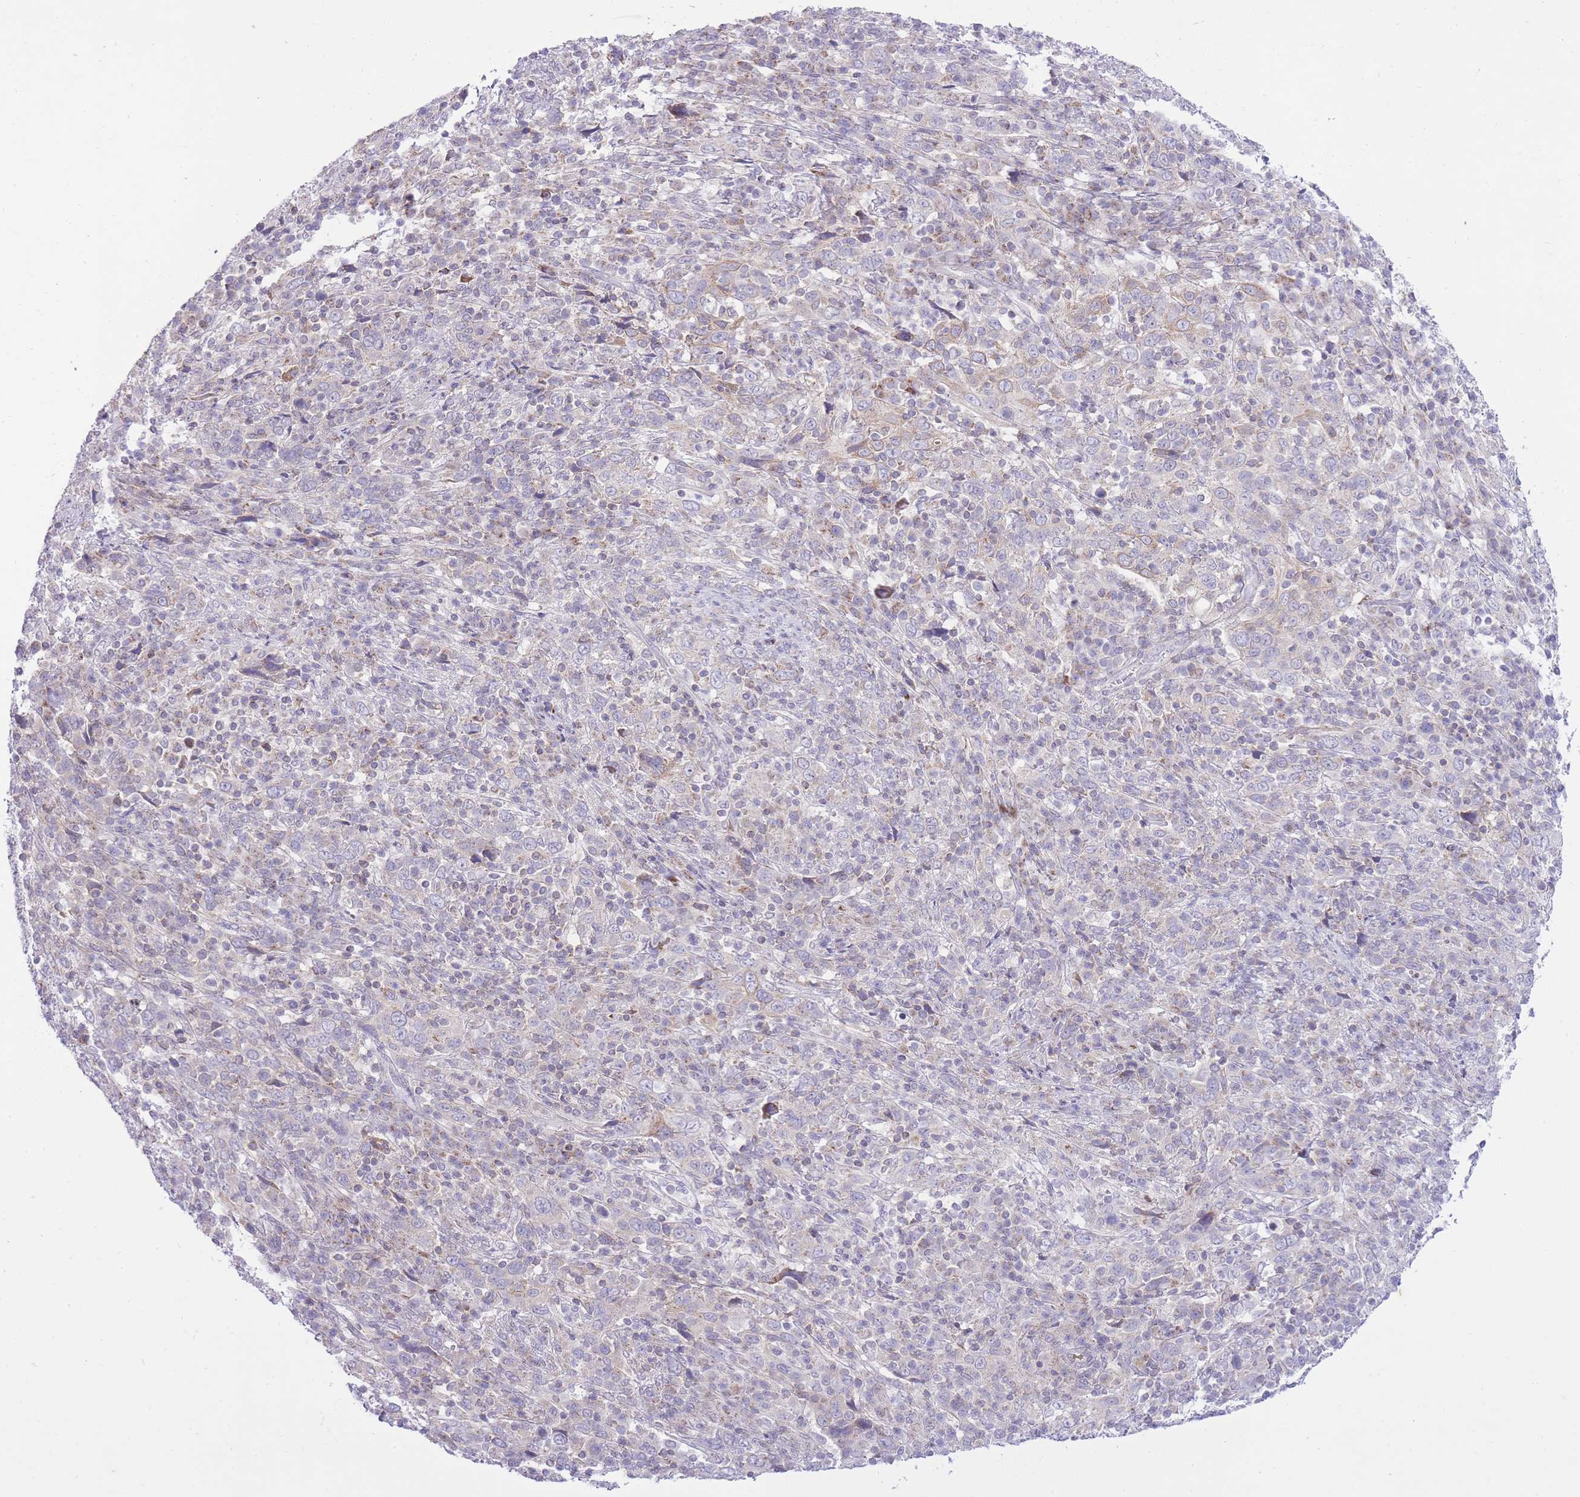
{"staining": {"intensity": "negative", "quantity": "none", "location": "none"}, "tissue": "cervical cancer", "cell_type": "Tumor cells", "image_type": "cancer", "snomed": [{"axis": "morphology", "description": "Squamous cell carcinoma, NOS"}, {"axis": "topography", "description": "Cervix"}], "caption": "Immunohistochemistry photomicrograph of human cervical squamous cell carcinoma stained for a protein (brown), which shows no expression in tumor cells.", "gene": "DENND2D", "patient": {"sex": "female", "age": 46}}